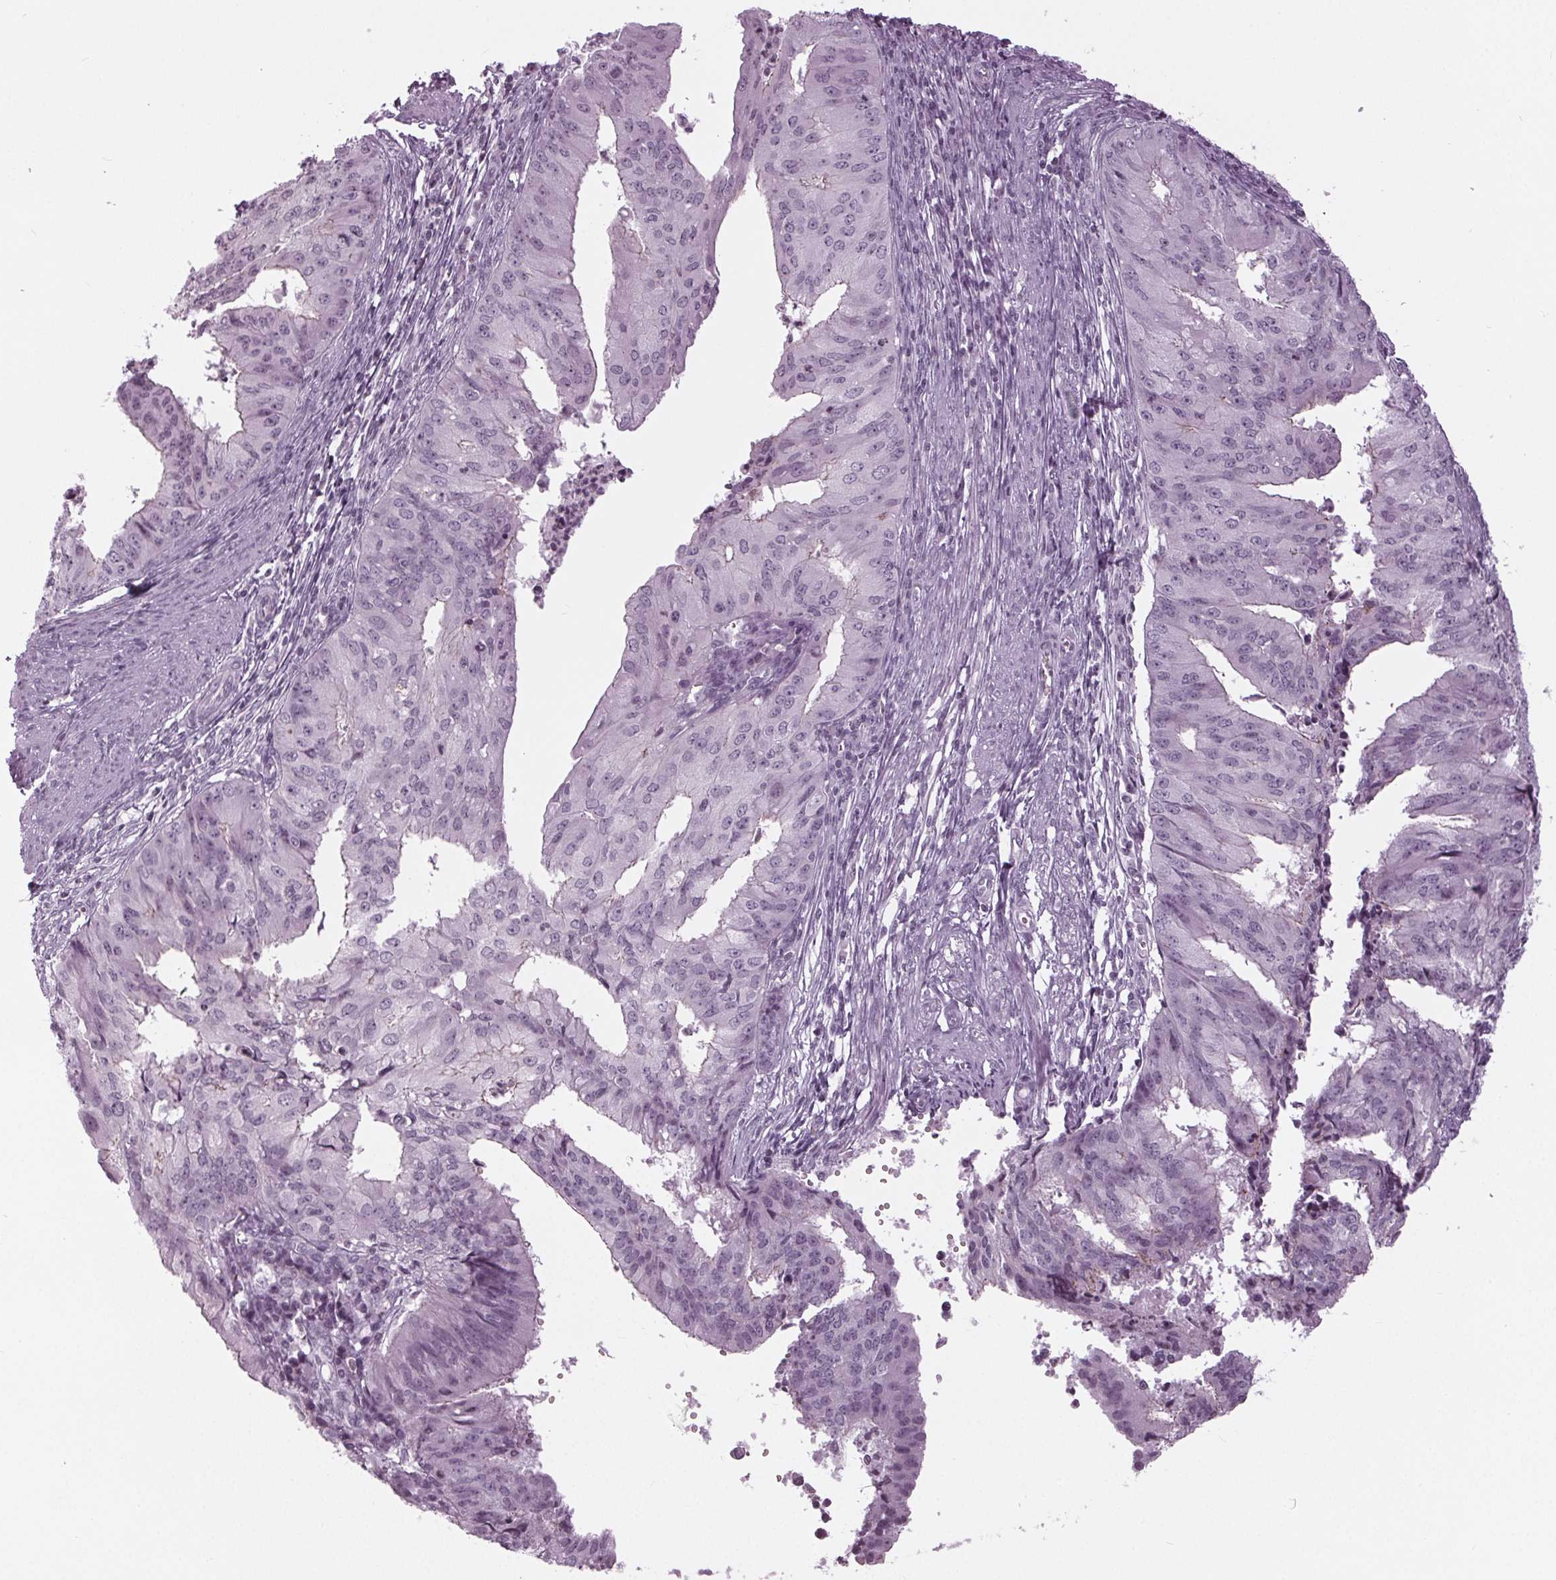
{"staining": {"intensity": "negative", "quantity": "none", "location": "none"}, "tissue": "endometrial cancer", "cell_type": "Tumor cells", "image_type": "cancer", "snomed": [{"axis": "morphology", "description": "Adenocarcinoma, NOS"}, {"axis": "topography", "description": "Endometrium"}], "caption": "Photomicrograph shows no protein positivity in tumor cells of endometrial cancer tissue. (Stains: DAB (3,3'-diaminobenzidine) IHC with hematoxylin counter stain, Microscopy: brightfield microscopy at high magnification).", "gene": "SLC9A4", "patient": {"sex": "female", "age": 50}}